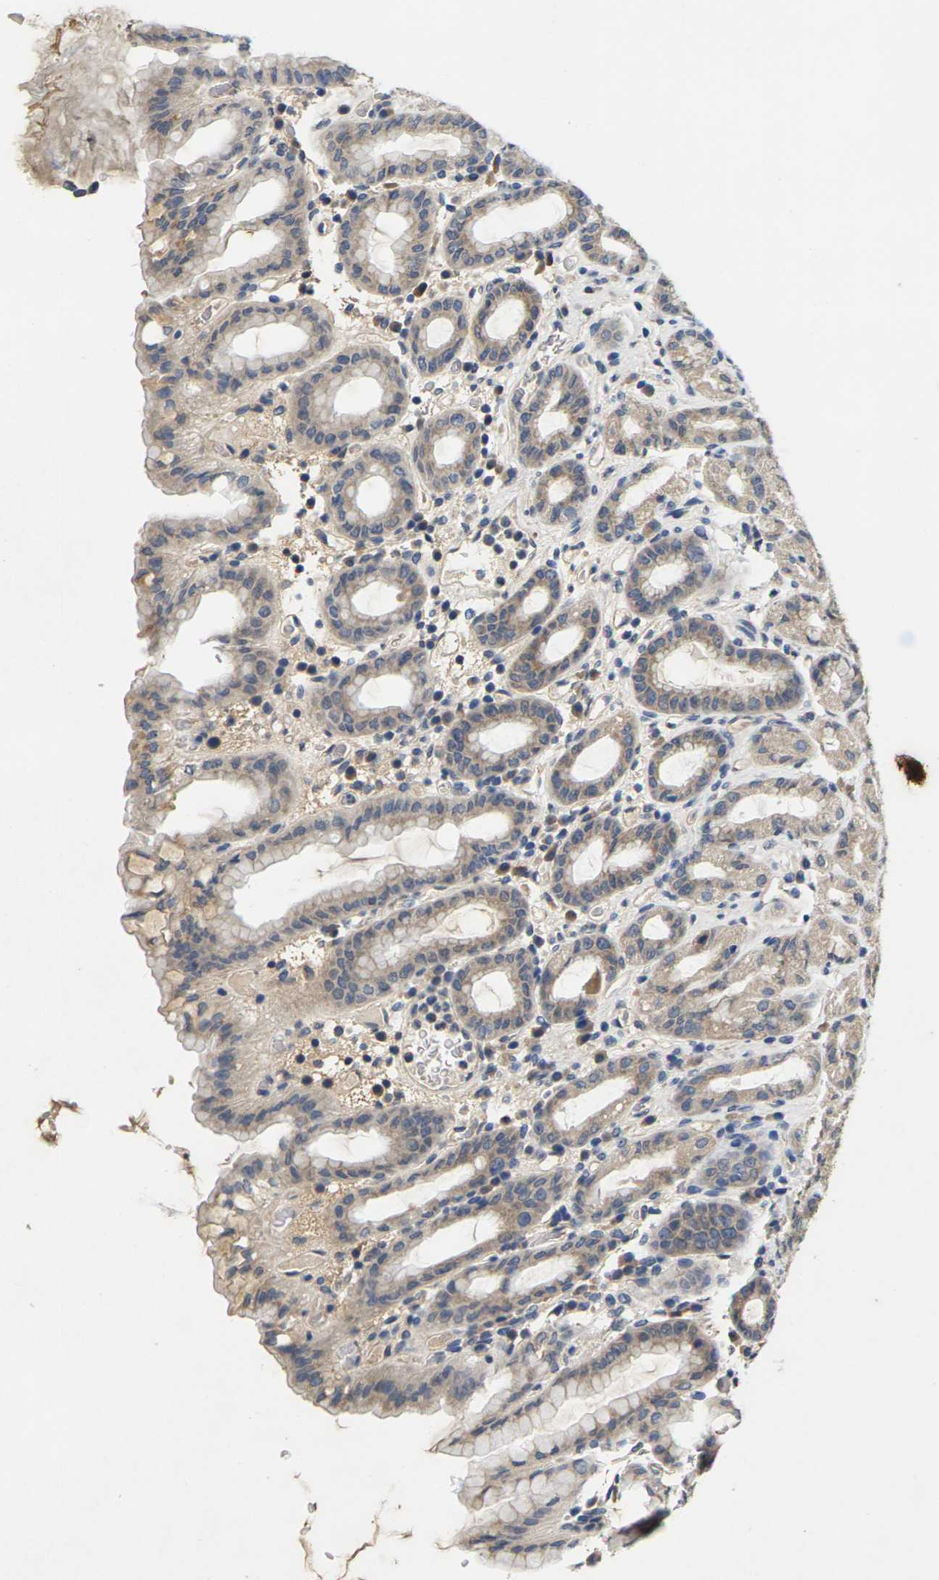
{"staining": {"intensity": "weak", "quantity": ">75%", "location": "cytoplasmic/membranous"}, "tissue": "stomach", "cell_type": "Glandular cells", "image_type": "normal", "snomed": [{"axis": "morphology", "description": "Normal tissue, NOS"}, {"axis": "topography", "description": "Stomach, upper"}], "caption": "Glandular cells exhibit weak cytoplasmic/membranous staining in approximately >75% of cells in unremarkable stomach. (IHC, brightfield microscopy, high magnification).", "gene": "SLC2A2", "patient": {"sex": "male", "age": 68}}